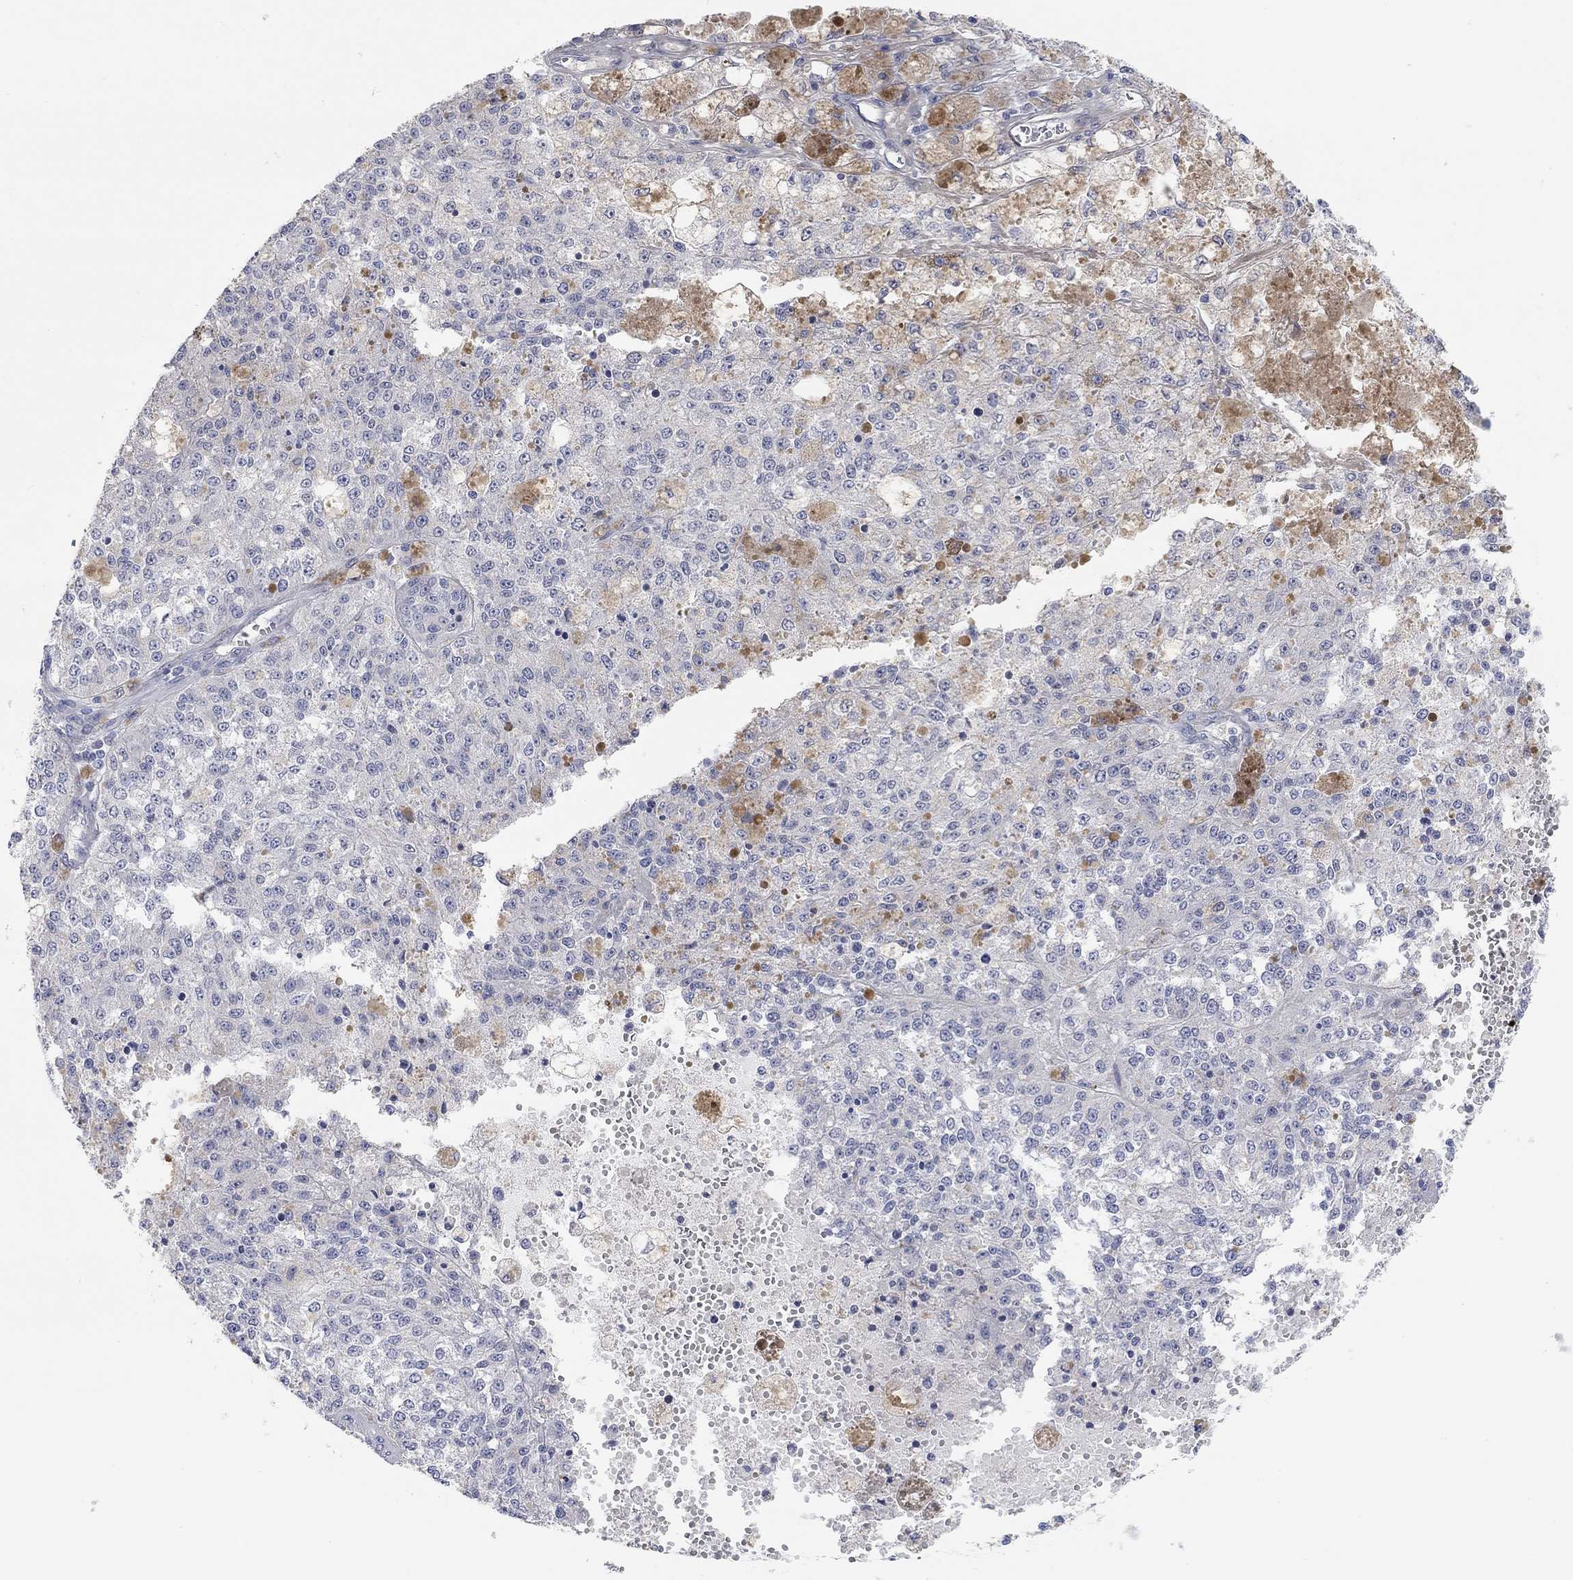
{"staining": {"intensity": "negative", "quantity": "none", "location": "none"}, "tissue": "melanoma", "cell_type": "Tumor cells", "image_type": "cancer", "snomed": [{"axis": "morphology", "description": "Malignant melanoma, Metastatic site"}, {"axis": "topography", "description": "Lymph node"}], "caption": "There is no significant expression in tumor cells of melanoma. (Stains: DAB (3,3'-diaminobenzidine) IHC with hematoxylin counter stain, Microscopy: brightfield microscopy at high magnification).", "gene": "NLRP14", "patient": {"sex": "female", "age": 64}}